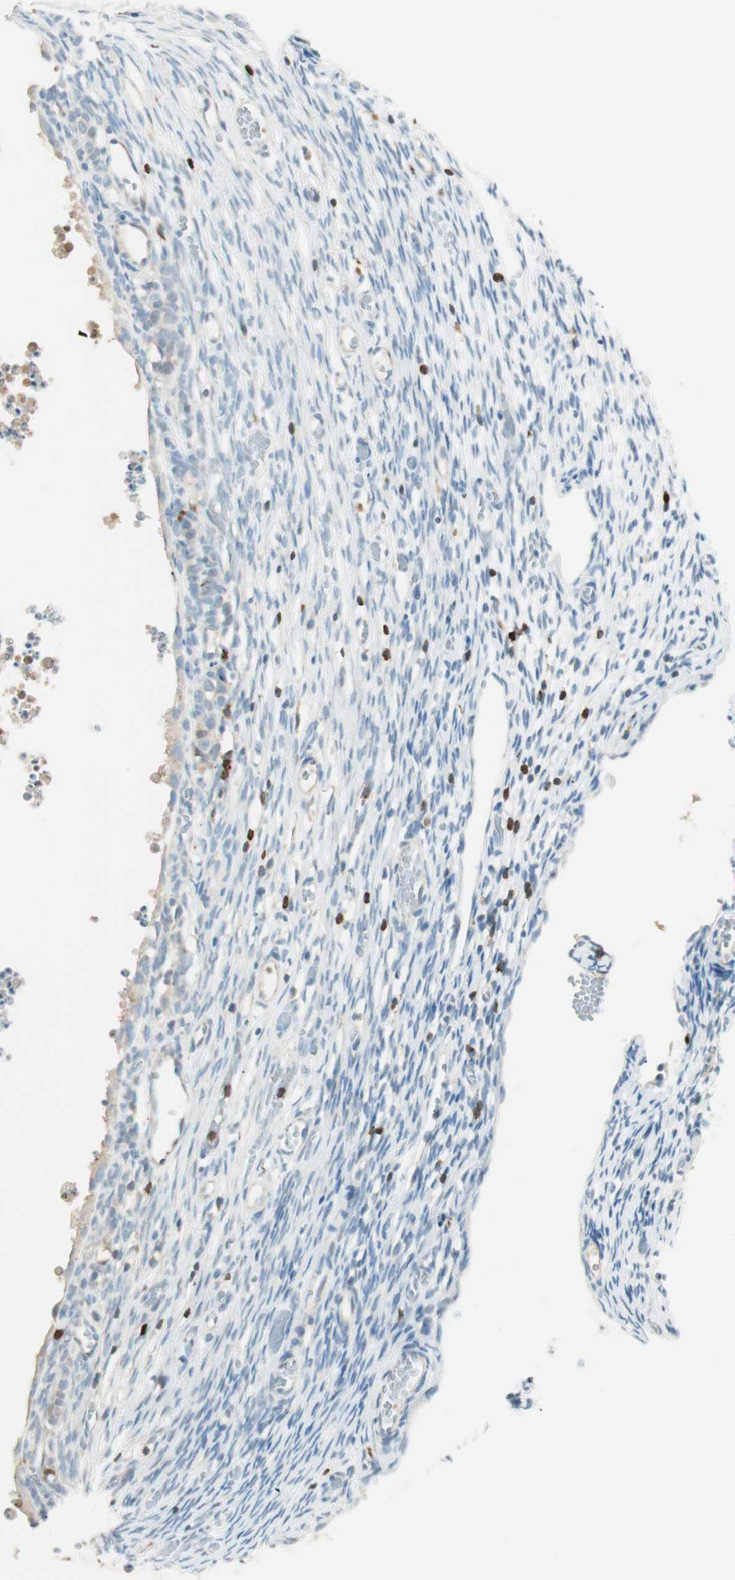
{"staining": {"intensity": "weak", "quantity": "25%-75%", "location": "cytoplasmic/membranous"}, "tissue": "ovary", "cell_type": "Follicle cells", "image_type": "normal", "snomed": [{"axis": "morphology", "description": "Normal tissue, NOS"}, {"axis": "topography", "description": "Ovary"}], "caption": "The micrograph reveals a brown stain indicating the presence of a protein in the cytoplasmic/membranous of follicle cells in ovary.", "gene": "HPGD", "patient": {"sex": "female", "age": 35}}